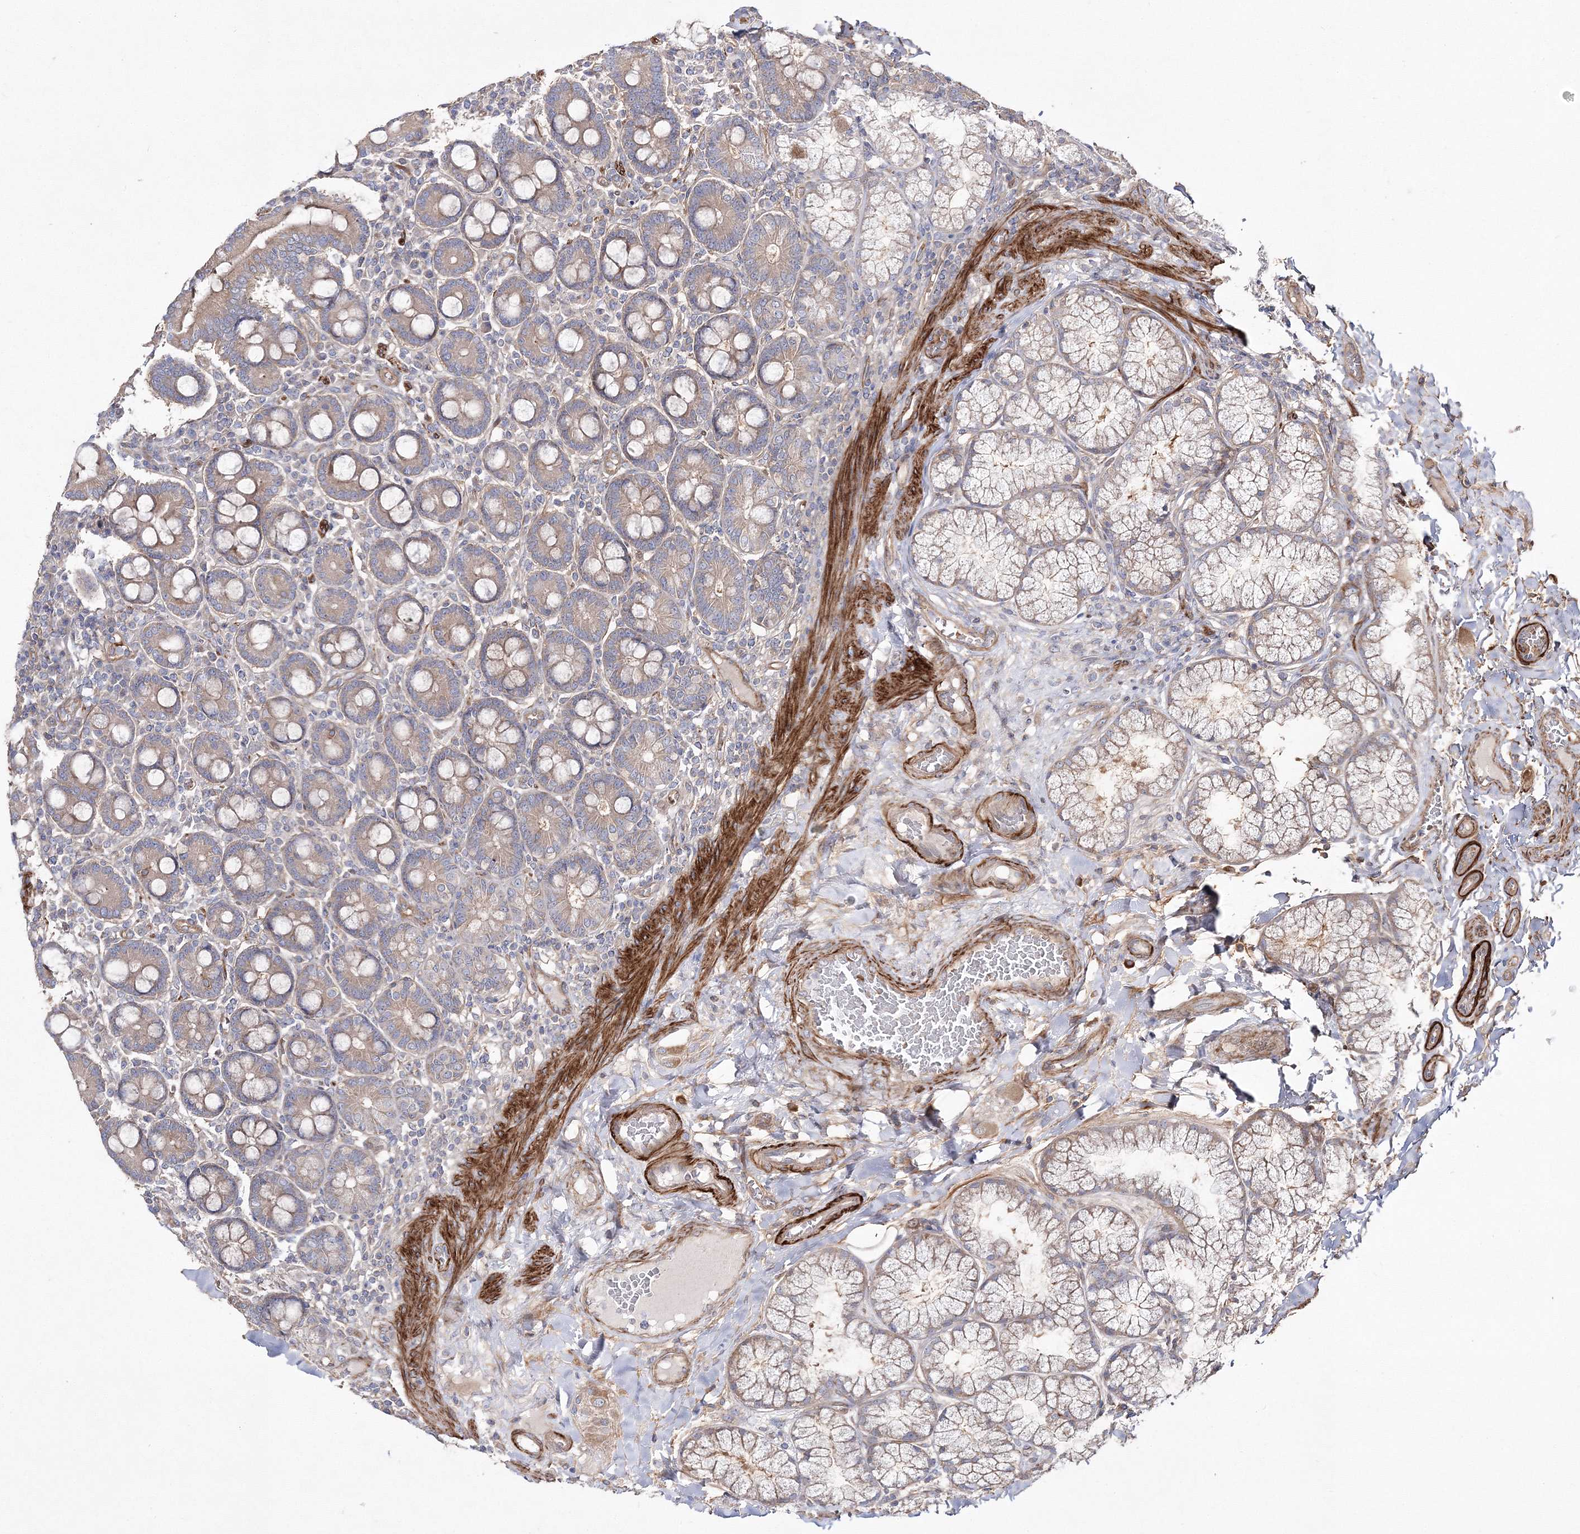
{"staining": {"intensity": "moderate", "quantity": ">75%", "location": "cytoplasmic/membranous"}, "tissue": "duodenum", "cell_type": "Glandular cells", "image_type": "normal", "snomed": [{"axis": "morphology", "description": "Normal tissue, NOS"}, {"axis": "topography", "description": "Duodenum"}], "caption": "Moderate cytoplasmic/membranous positivity for a protein is seen in about >75% of glandular cells of benign duodenum using IHC.", "gene": "ZSWIM6", "patient": {"sex": "male", "age": 50}}